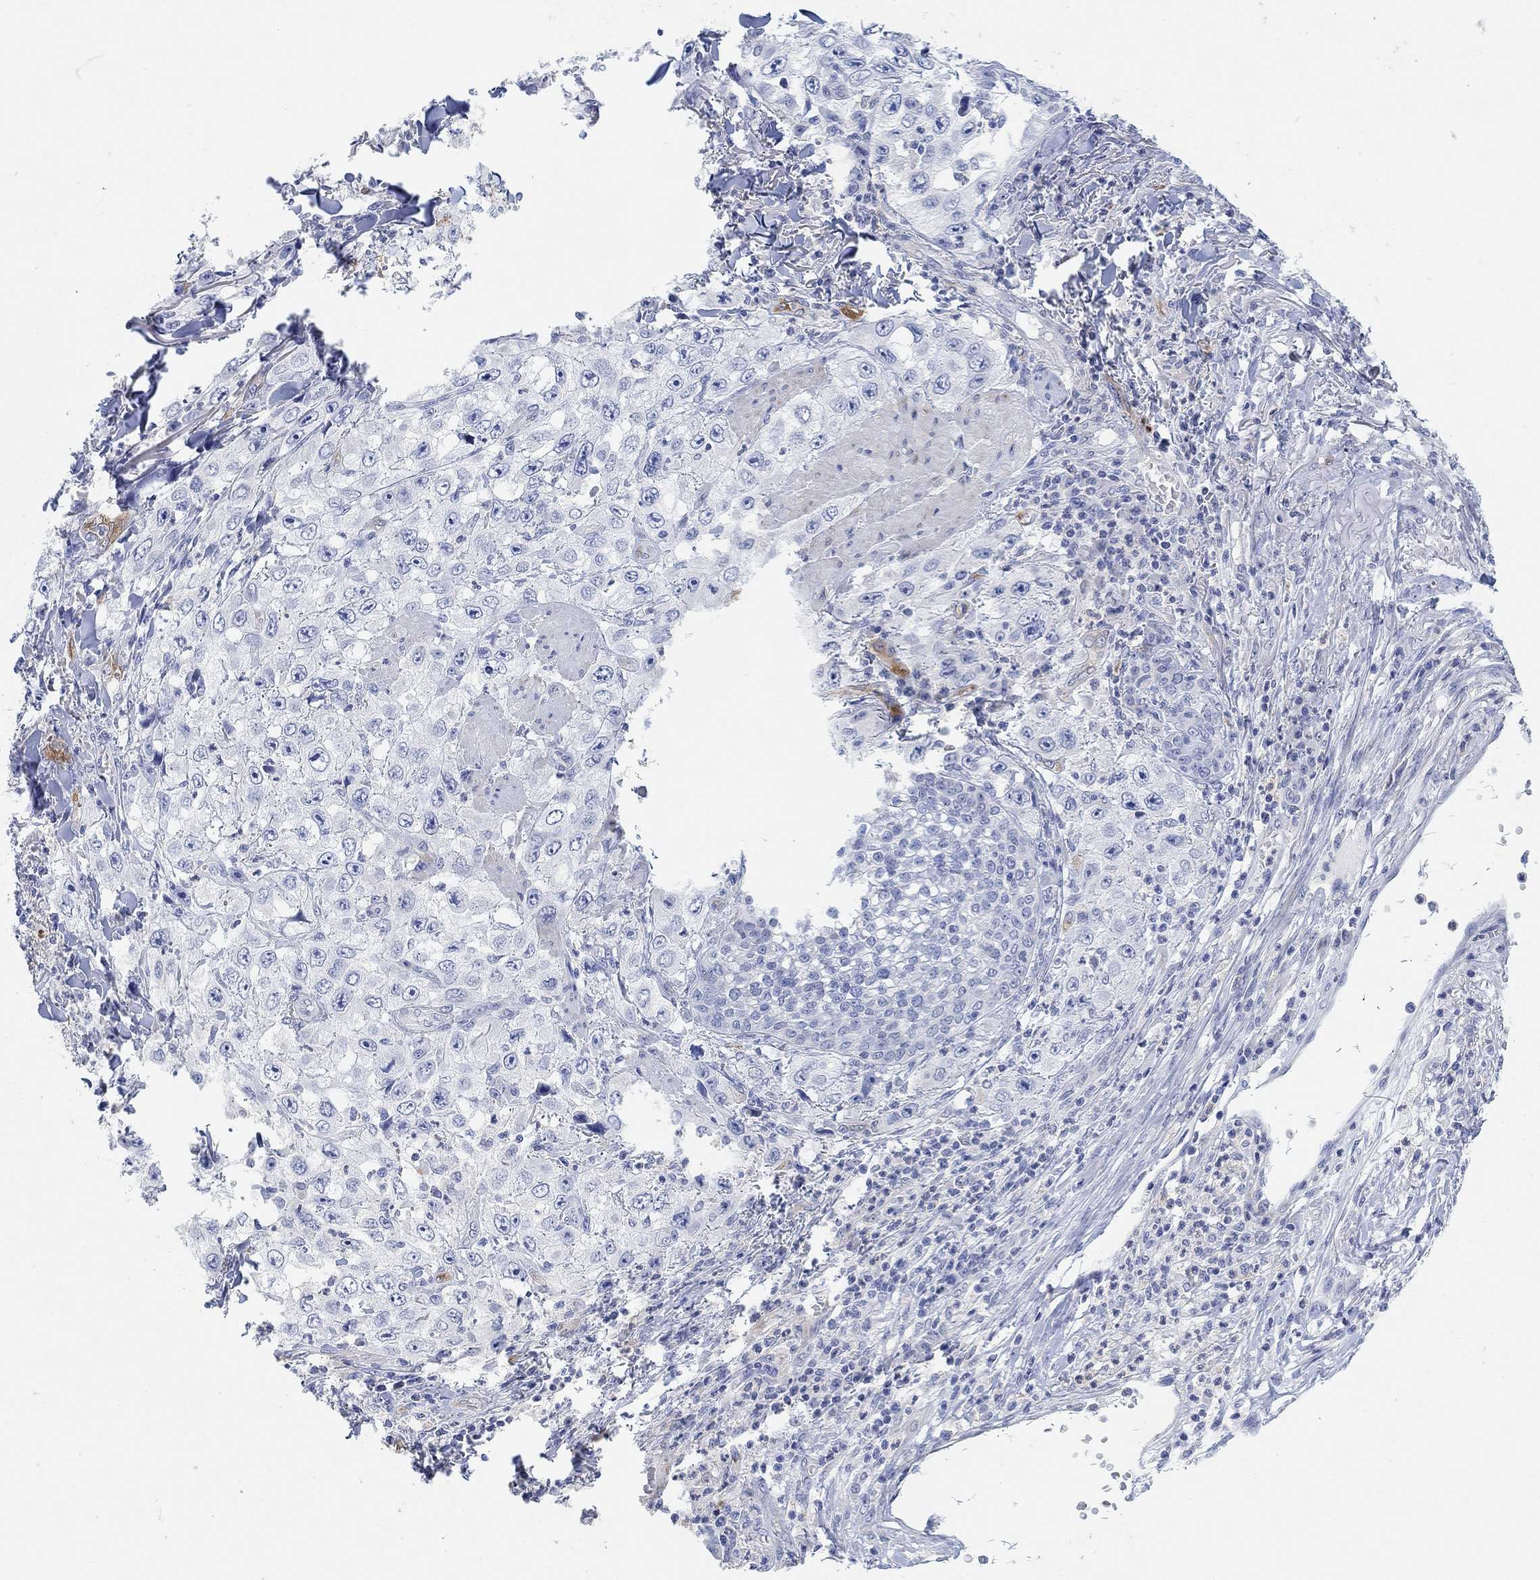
{"staining": {"intensity": "negative", "quantity": "none", "location": "none"}, "tissue": "skin cancer", "cell_type": "Tumor cells", "image_type": "cancer", "snomed": [{"axis": "morphology", "description": "Squamous cell carcinoma, NOS"}, {"axis": "topography", "description": "Skin"}], "caption": "A high-resolution micrograph shows immunohistochemistry (IHC) staining of squamous cell carcinoma (skin), which exhibits no significant positivity in tumor cells. The staining was performed using DAB to visualize the protein expression in brown, while the nuclei were stained in blue with hematoxylin (Magnification: 20x).", "gene": "VAT1L", "patient": {"sex": "male", "age": 82}}